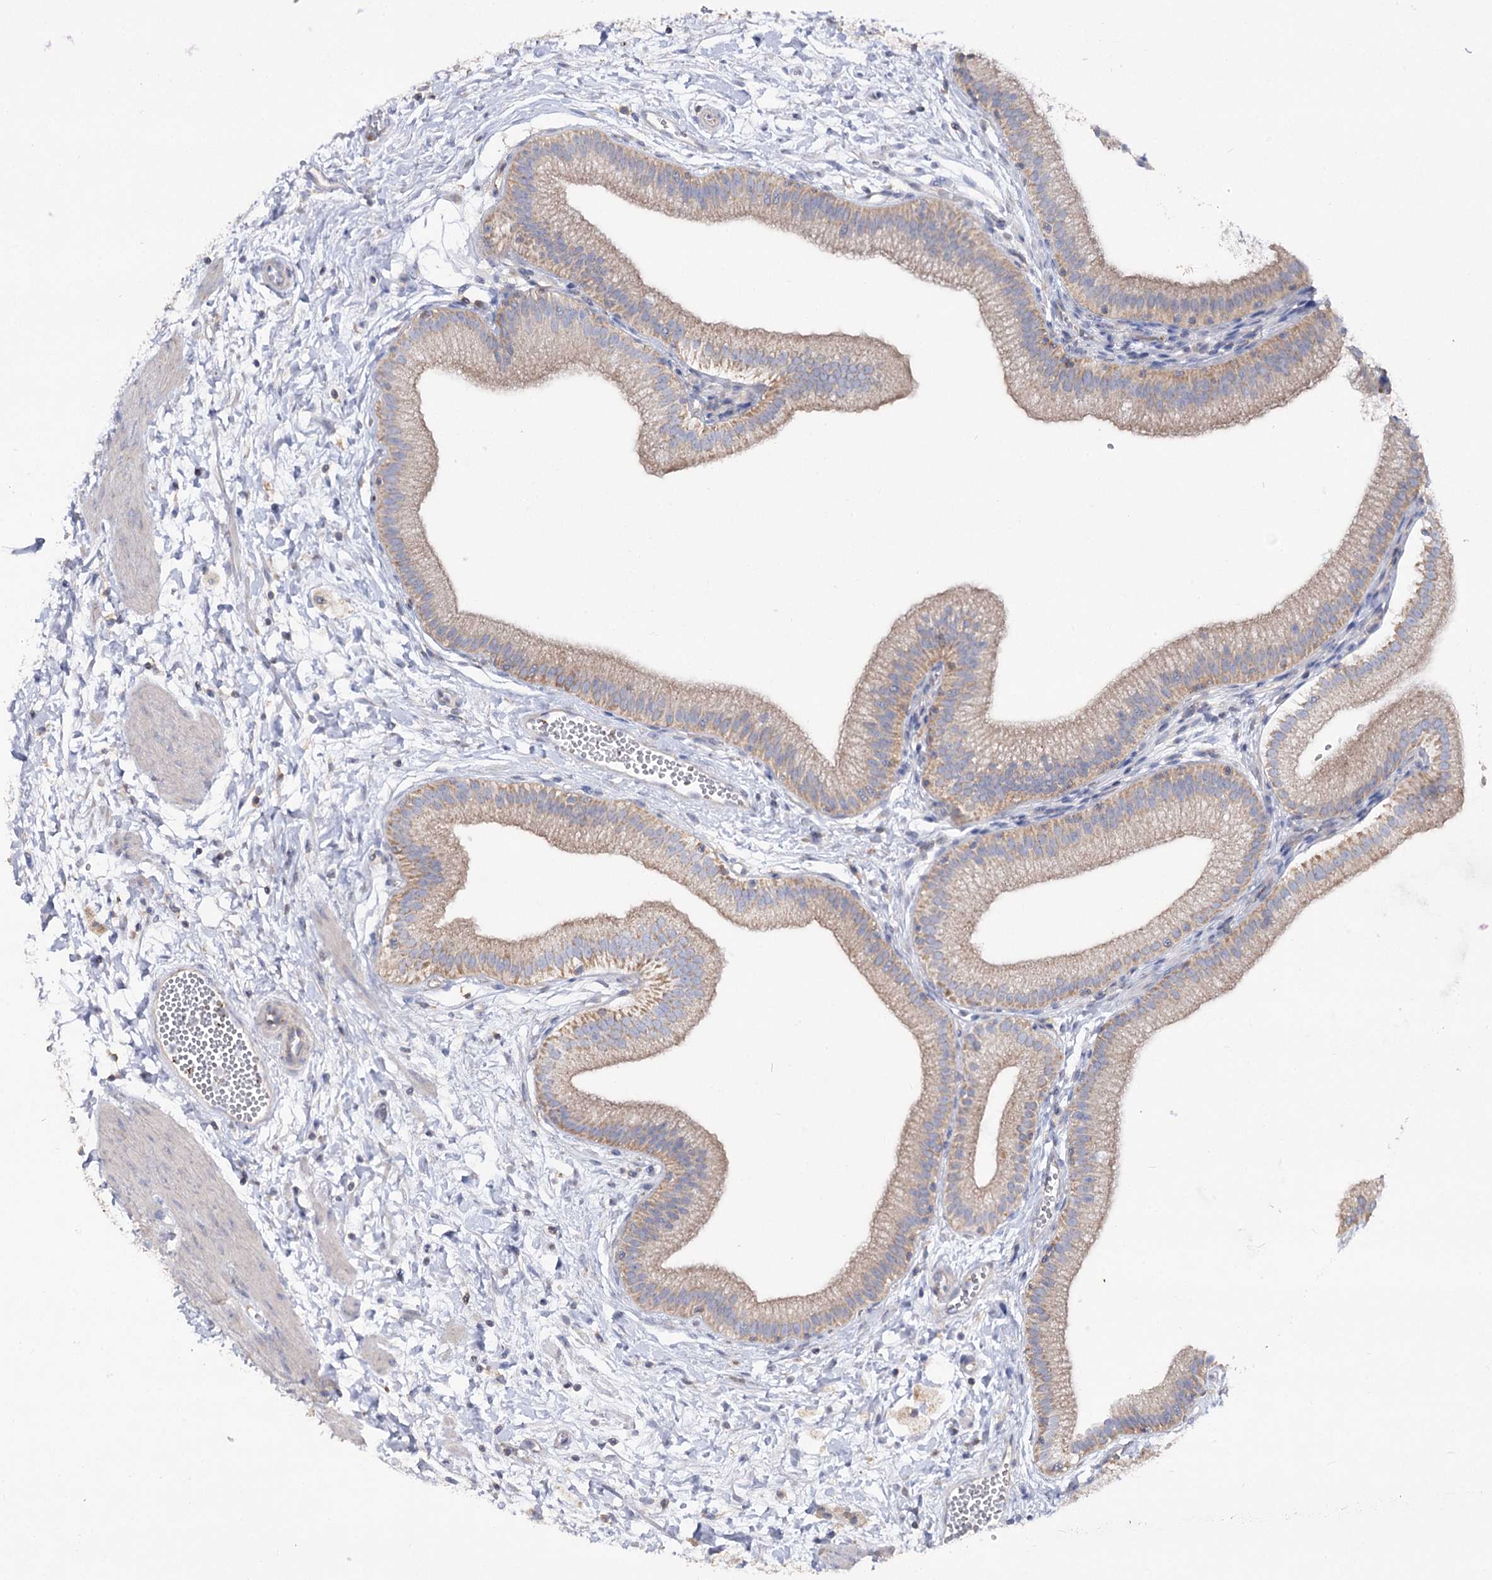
{"staining": {"intensity": "weak", "quantity": ">75%", "location": "cytoplasmic/membranous"}, "tissue": "gallbladder", "cell_type": "Glandular cells", "image_type": "normal", "snomed": [{"axis": "morphology", "description": "Normal tissue, NOS"}, {"axis": "topography", "description": "Gallbladder"}], "caption": "Immunohistochemistry (DAB (3,3'-diaminobenzidine)) staining of benign gallbladder shows weak cytoplasmic/membranous protein expression in about >75% of glandular cells. Using DAB (brown) and hematoxylin (blue) stains, captured at high magnification using brightfield microscopy.", "gene": "TMEM187", "patient": {"sex": "male", "age": 55}}